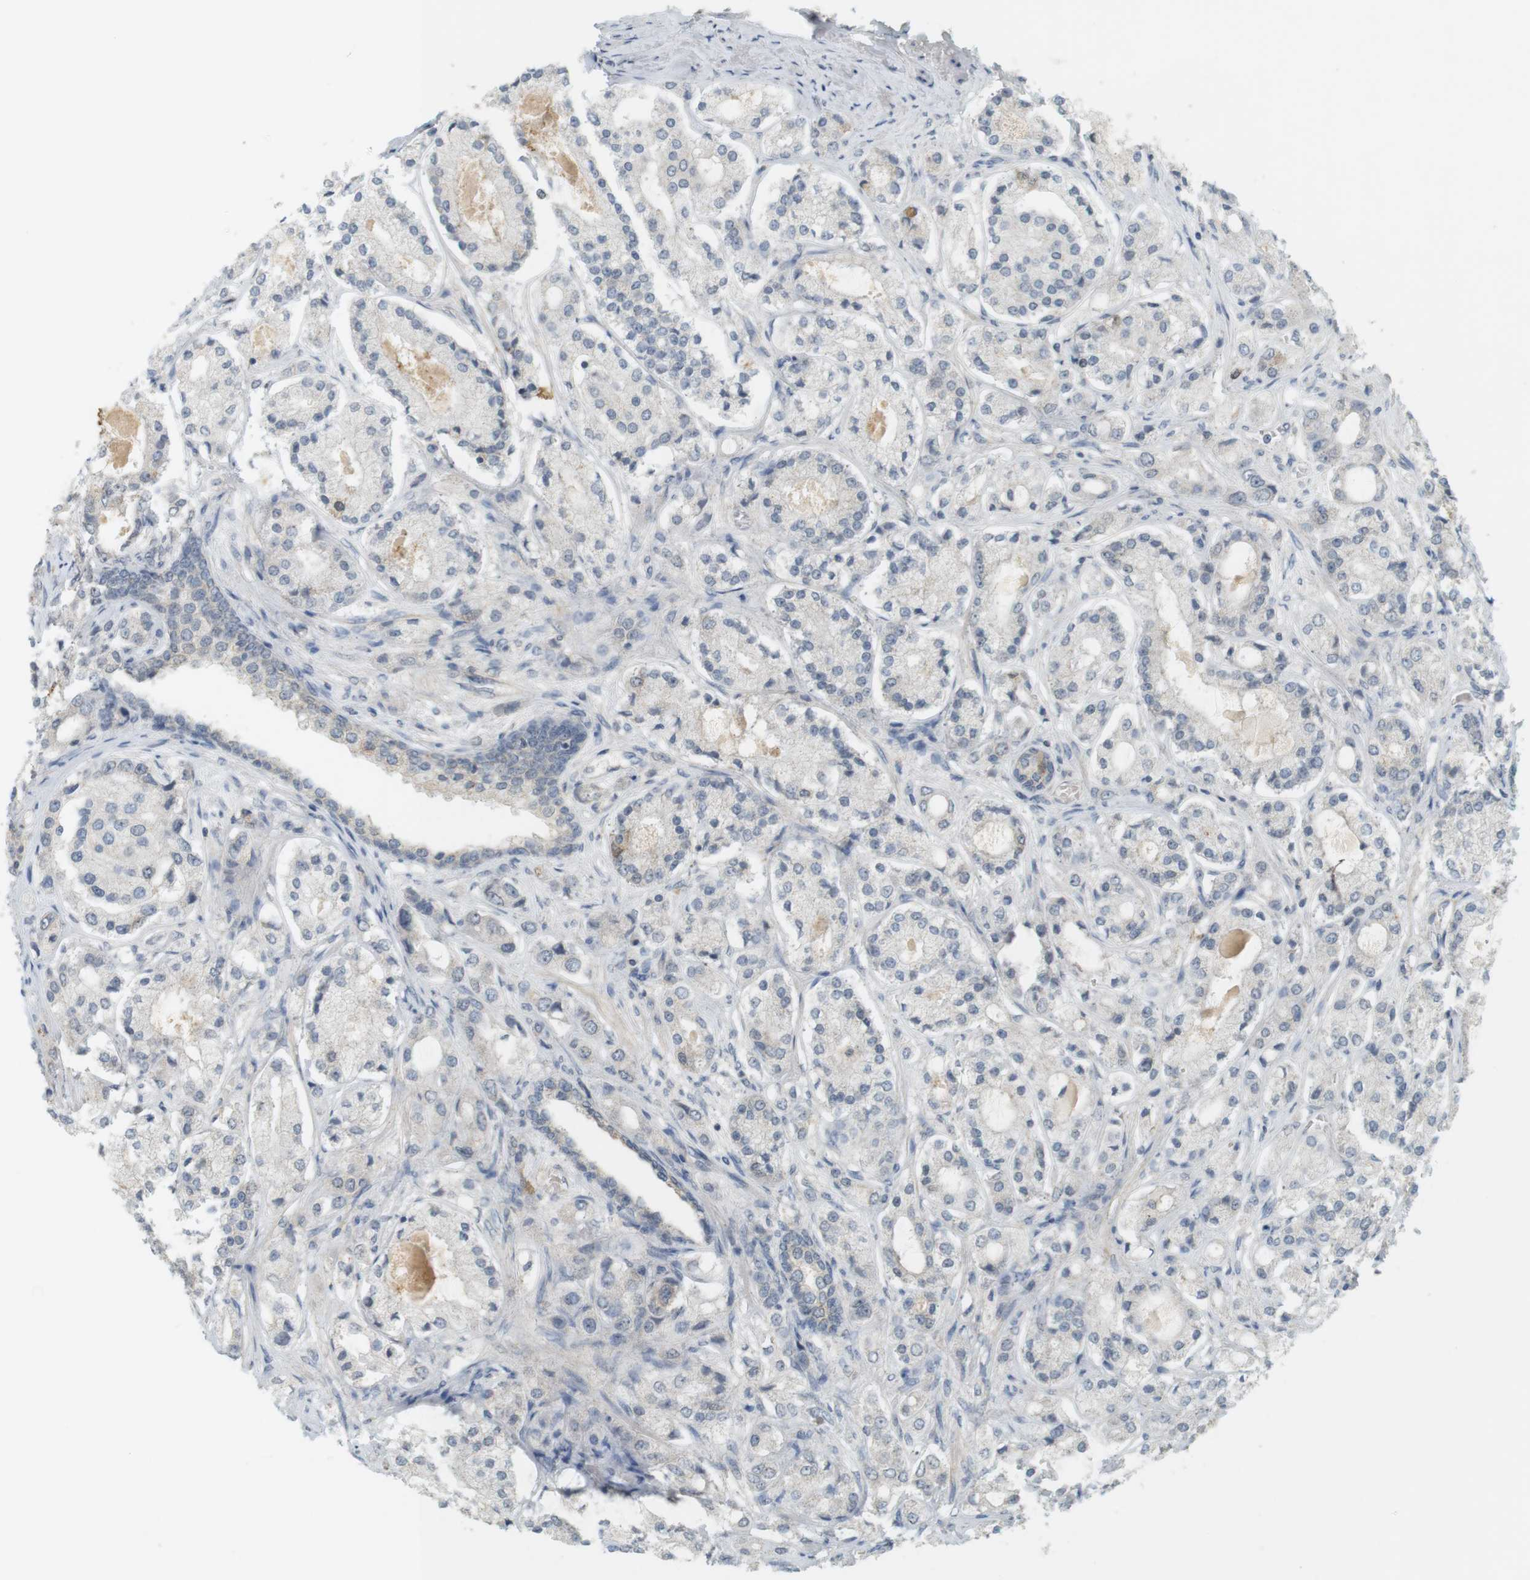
{"staining": {"intensity": "negative", "quantity": "none", "location": "none"}, "tissue": "prostate cancer", "cell_type": "Tumor cells", "image_type": "cancer", "snomed": [{"axis": "morphology", "description": "Adenocarcinoma, High grade"}, {"axis": "topography", "description": "Prostate"}], "caption": "The immunohistochemistry (IHC) image has no significant expression in tumor cells of prostate adenocarcinoma (high-grade) tissue. (DAB (3,3'-diaminobenzidine) immunohistochemistry (IHC) with hematoxylin counter stain).", "gene": "TTK", "patient": {"sex": "male", "age": 65}}